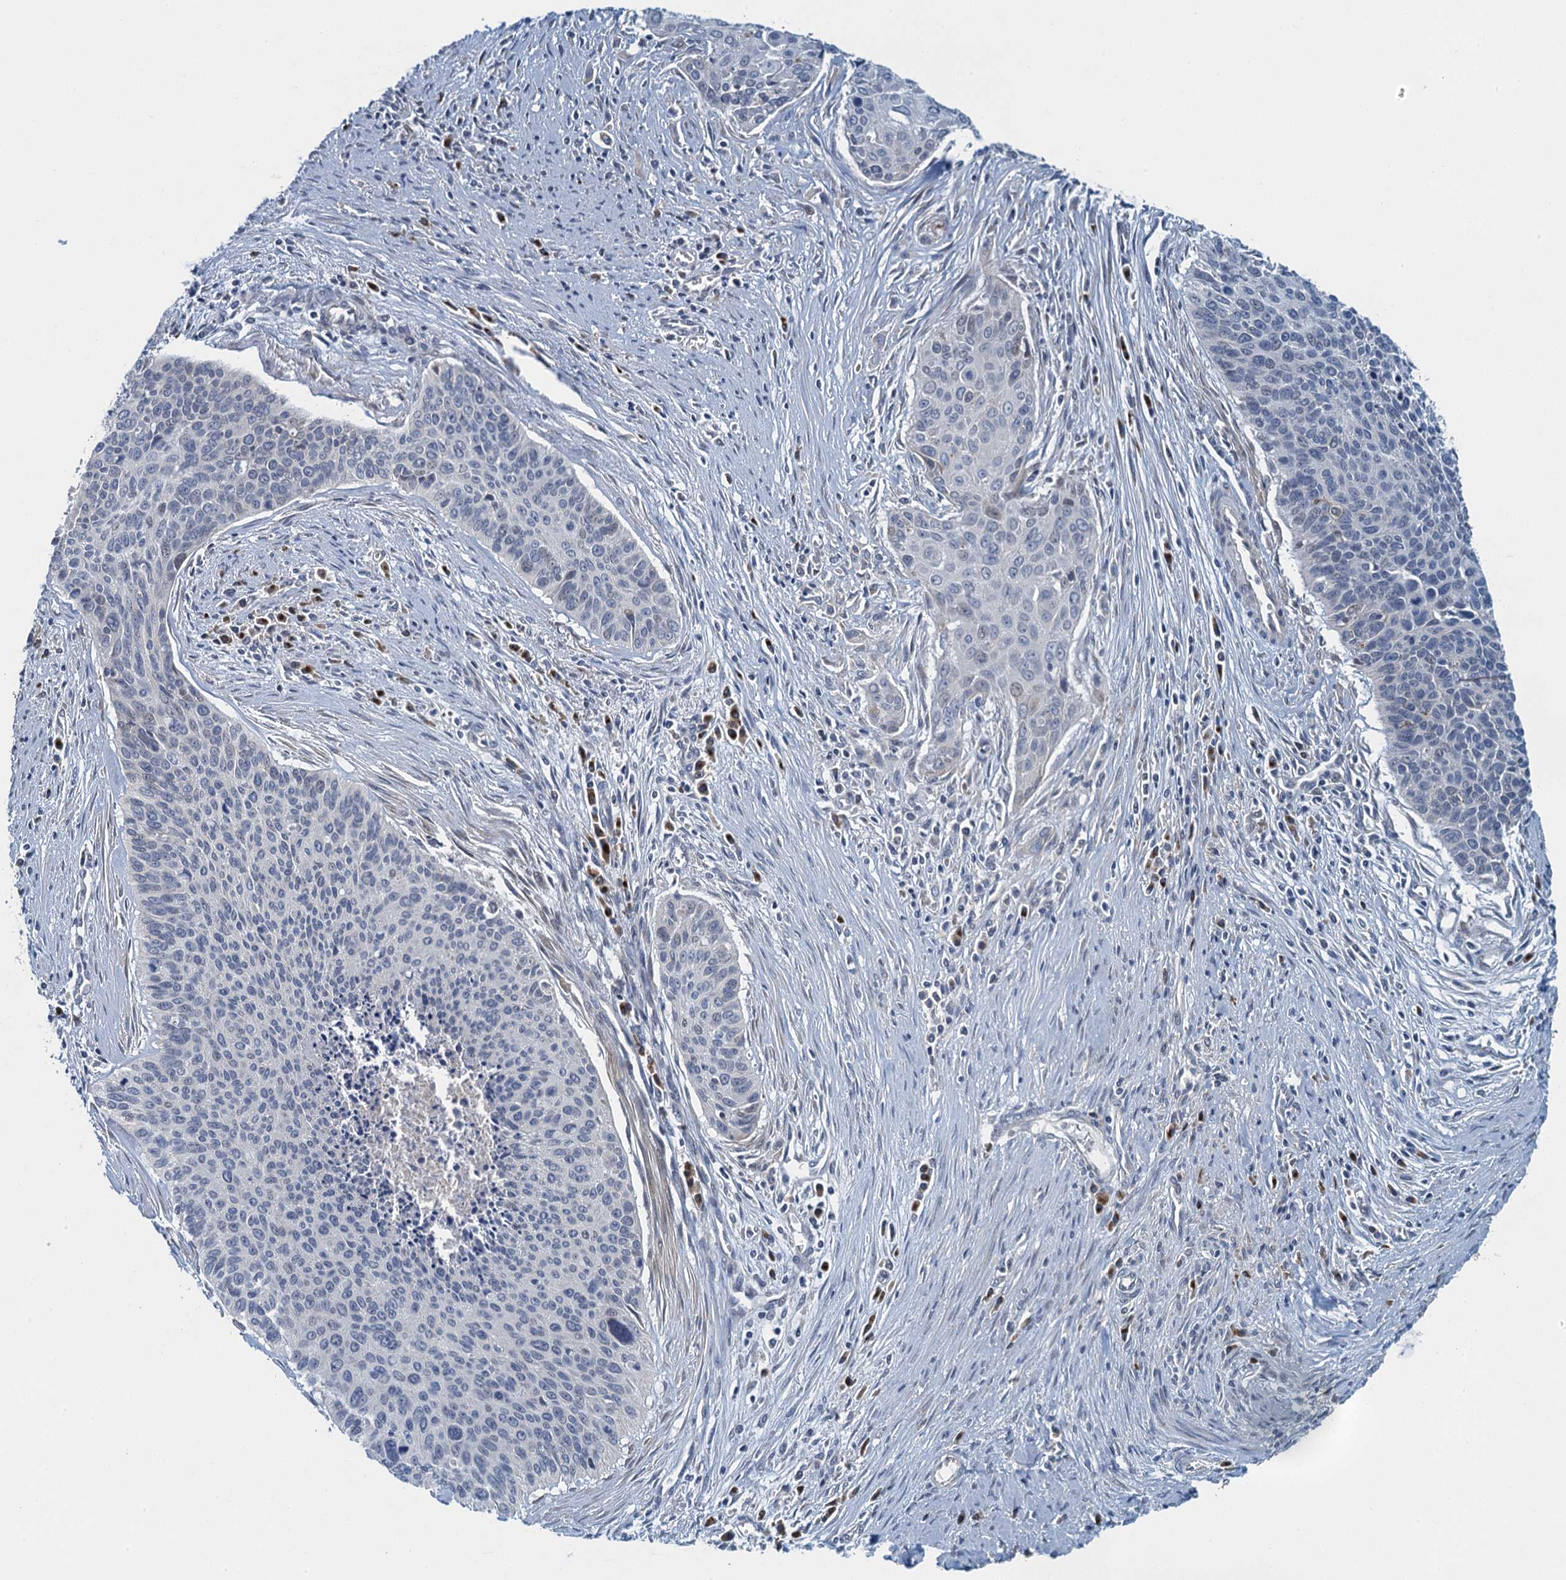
{"staining": {"intensity": "negative", "quantity": "none", "location": "none"}, "tissue": "cervical cancer", "cell_type": "Tumor cells", "image_type": "cancer", "snomed": [{"axis": "morphology", "description": "Squamous cell carcinoma, NOS"}, {"axis": "topography", "description": "Cervix"}], "caption": "The histopathology image reveals no significant staining in tumor cells of cervical cancer. Brightfield microscopy of immunohistochemistry stained with DAB (brown) and hematoxylin (blue), captured at high magnification.", "gene": "ALG2", "patient": {"sex": "female", "age": 55}}